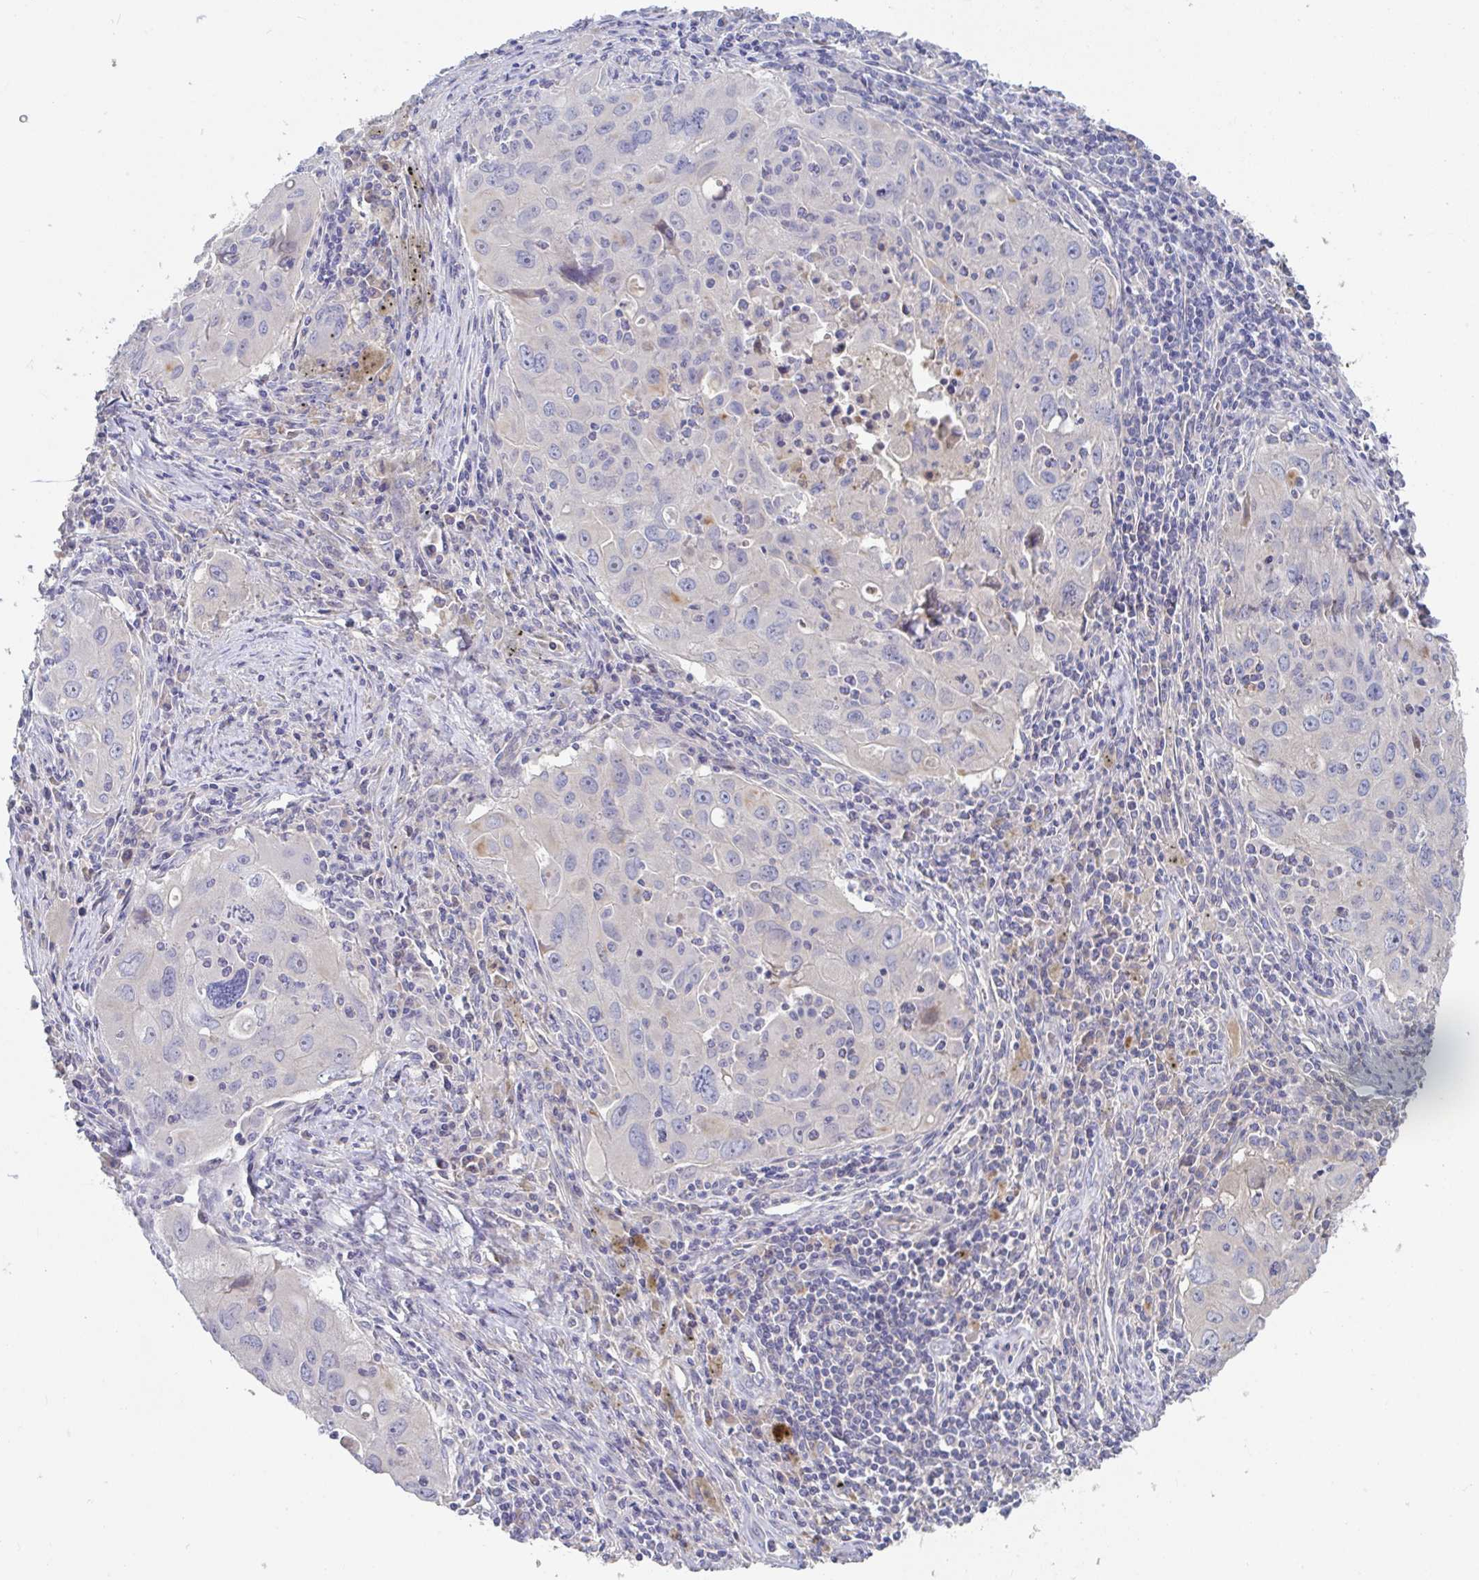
{"staining": {"intensity": "negative", "quantity": "none", "location": "none"}, "tissue": "lung cancer", "cell_type": "Tumor cells", "image_type": "cancer", "snomed": [{"axis": "morphology", "description": "Adenocarcinoma, NOS"}, {"axis": "morphology", "description": "Adenocarcinoma, metastatic, NOS"}, {"axis": "topography", "description": "Lymph node"}, {"axis": "topography", "description": "Lung"}], "caption": "A photomicrograph of human lung cancer (metastatic adenocarcinoma) is negative for staining in tumor cells.", "gene": "ANO5", "patient": {"sex": "female", "age": 42}}